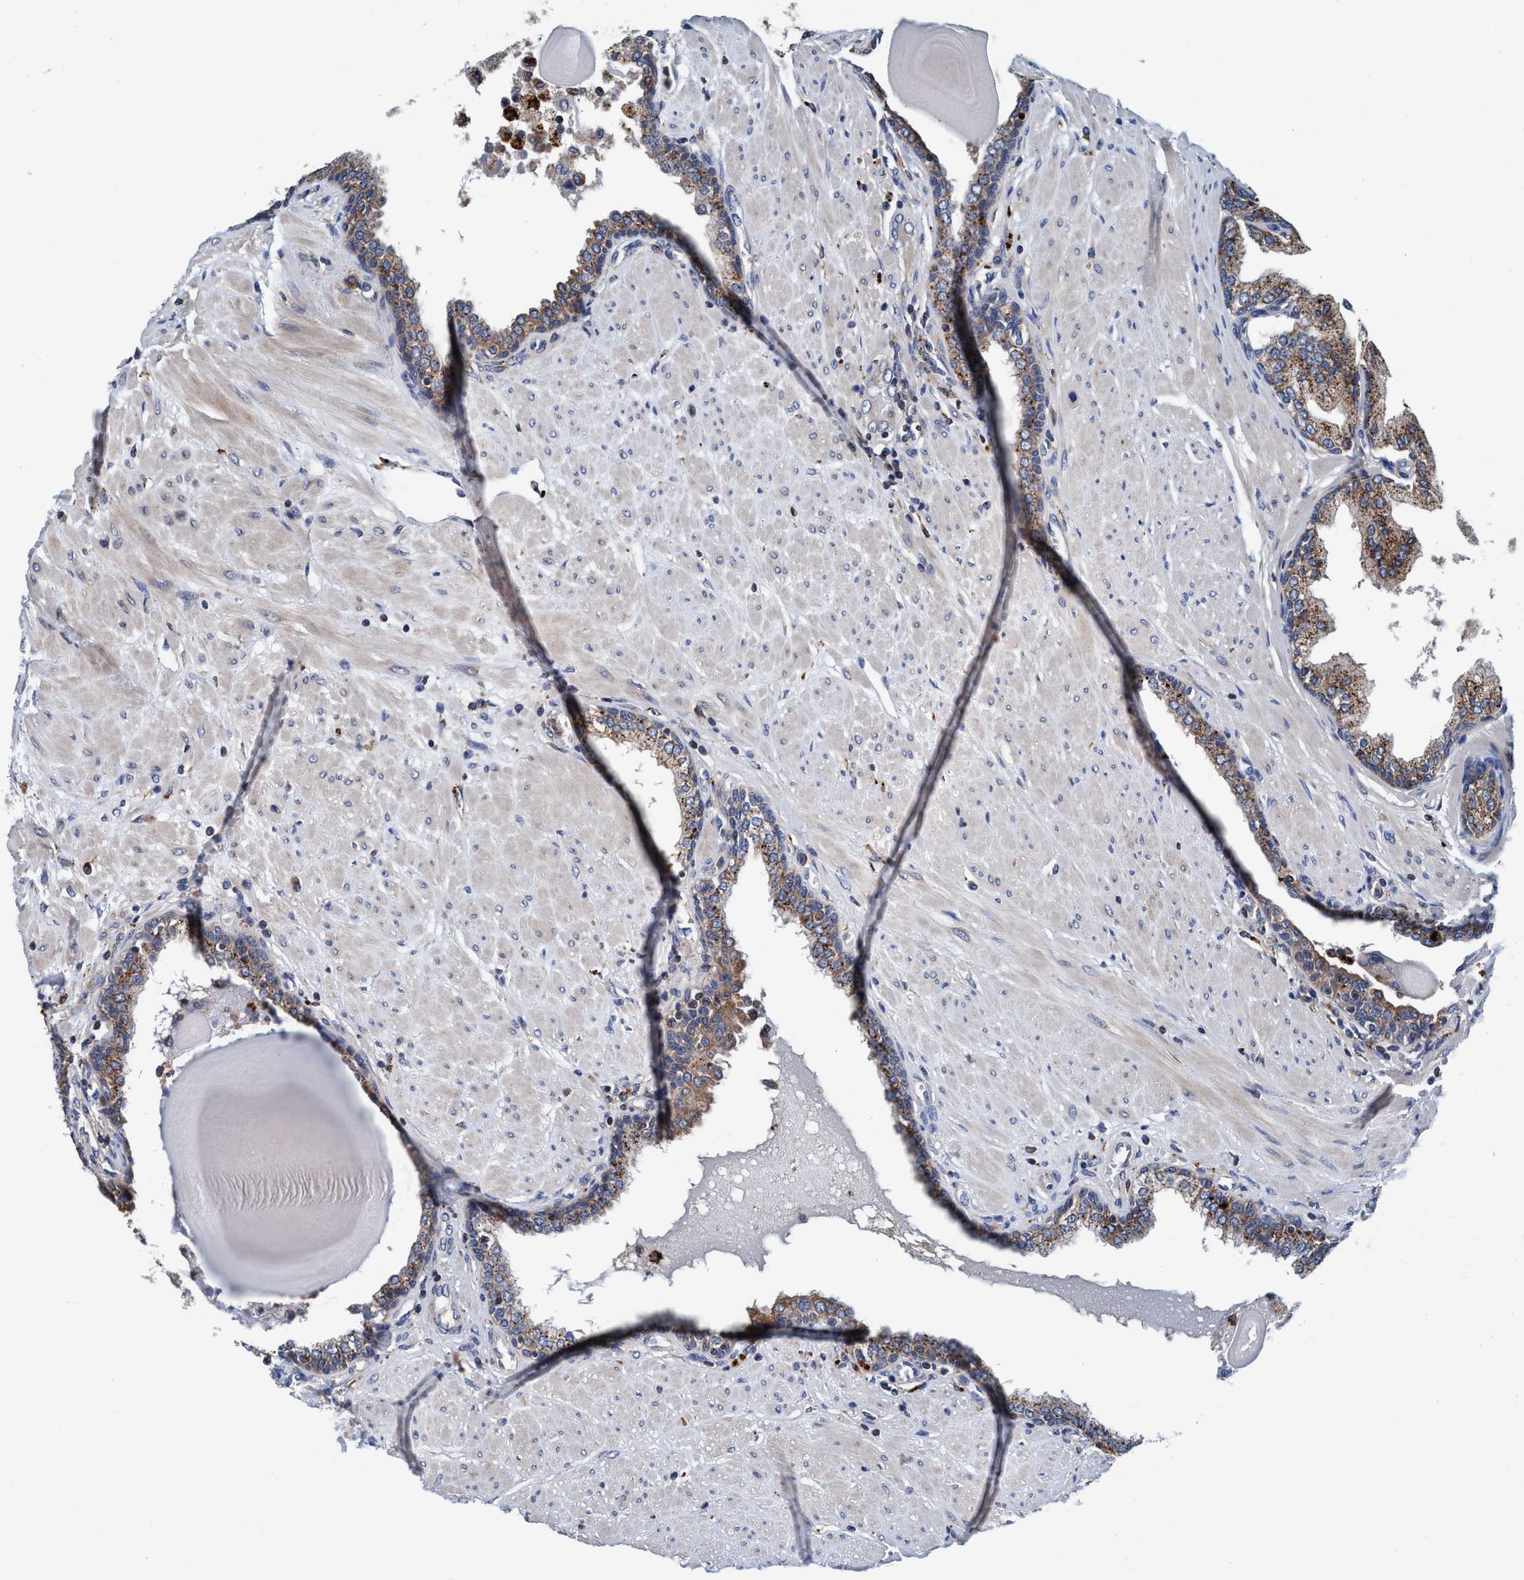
{"staining": {"intensity": "weak", "quantity": ">75%", "location": "cytoplasmic/membranous"}, "tissue": "prostate", "cell_type": "Glandular cells", "image_type": "normal", "snomed": [{"axis": "morphology", "description": "Normal tissue, NOS"}, {"axis": "topography", "description": "Prostate"}], "caption": "Brown immunohistochemical staining in benign prostate reveals weak cytoplasmic/membranous expression in about >75% of glandular cells.", "gene": "ENDOG", "patient": {"sex": "male", "age": 51}}